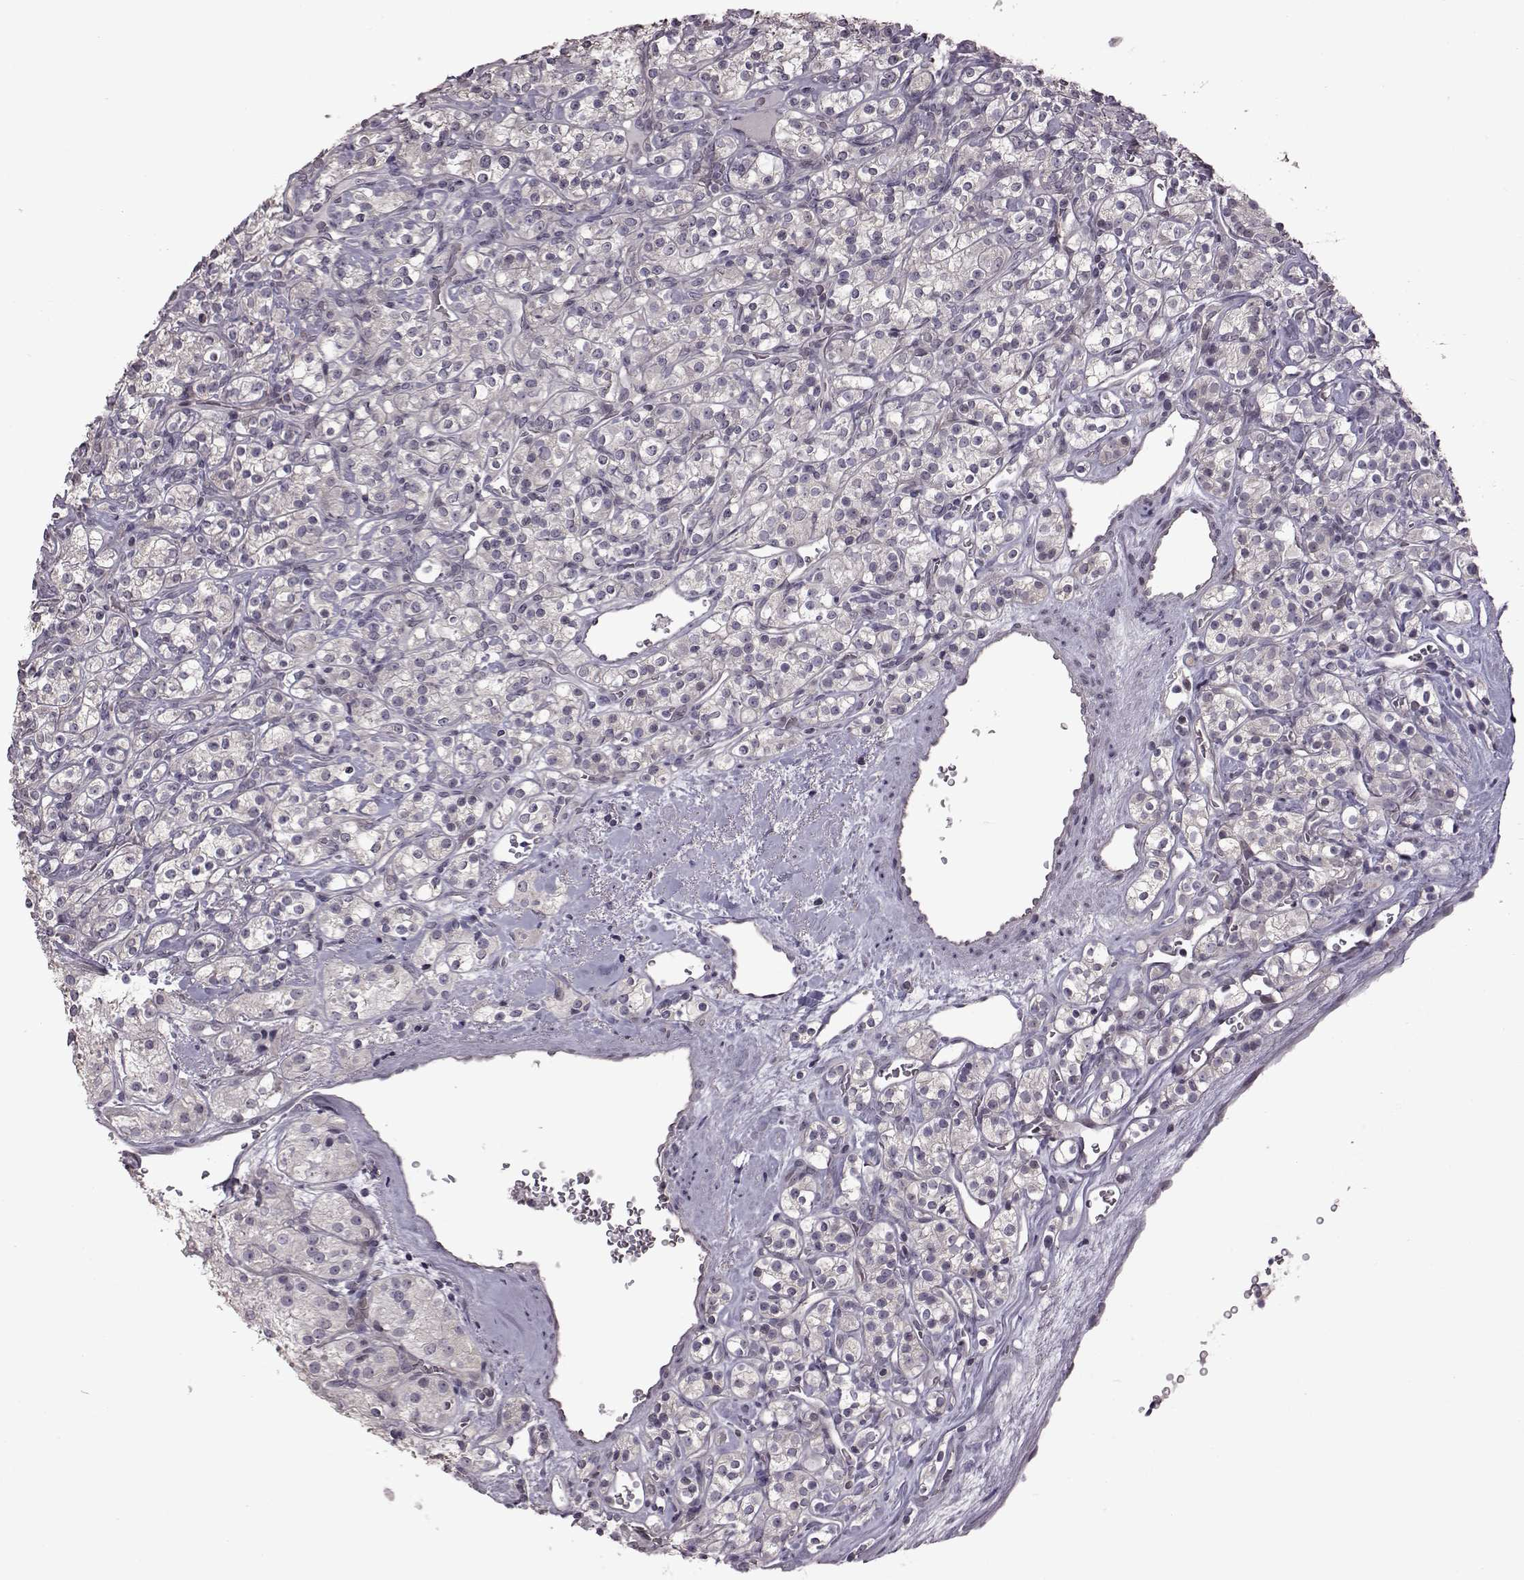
{"staining": {"intensity": "negative", "quantity": "none", "location": "none"}, "tissue": "renal cancer", "cell_type": "Tumor cells", "image_type": "cancer", "snomed": [{"axis": "morphology", "description": "Adenocarcinoma, NOS"}, {"axis": "topography", "description": "Kidney"}], "caption": "Immunohistochemical staining of renal adenocarcinoma exhibits no significant staining in tumor cells.", "gene": "GAL", "patient": {"sex": "male", "age": 77}}